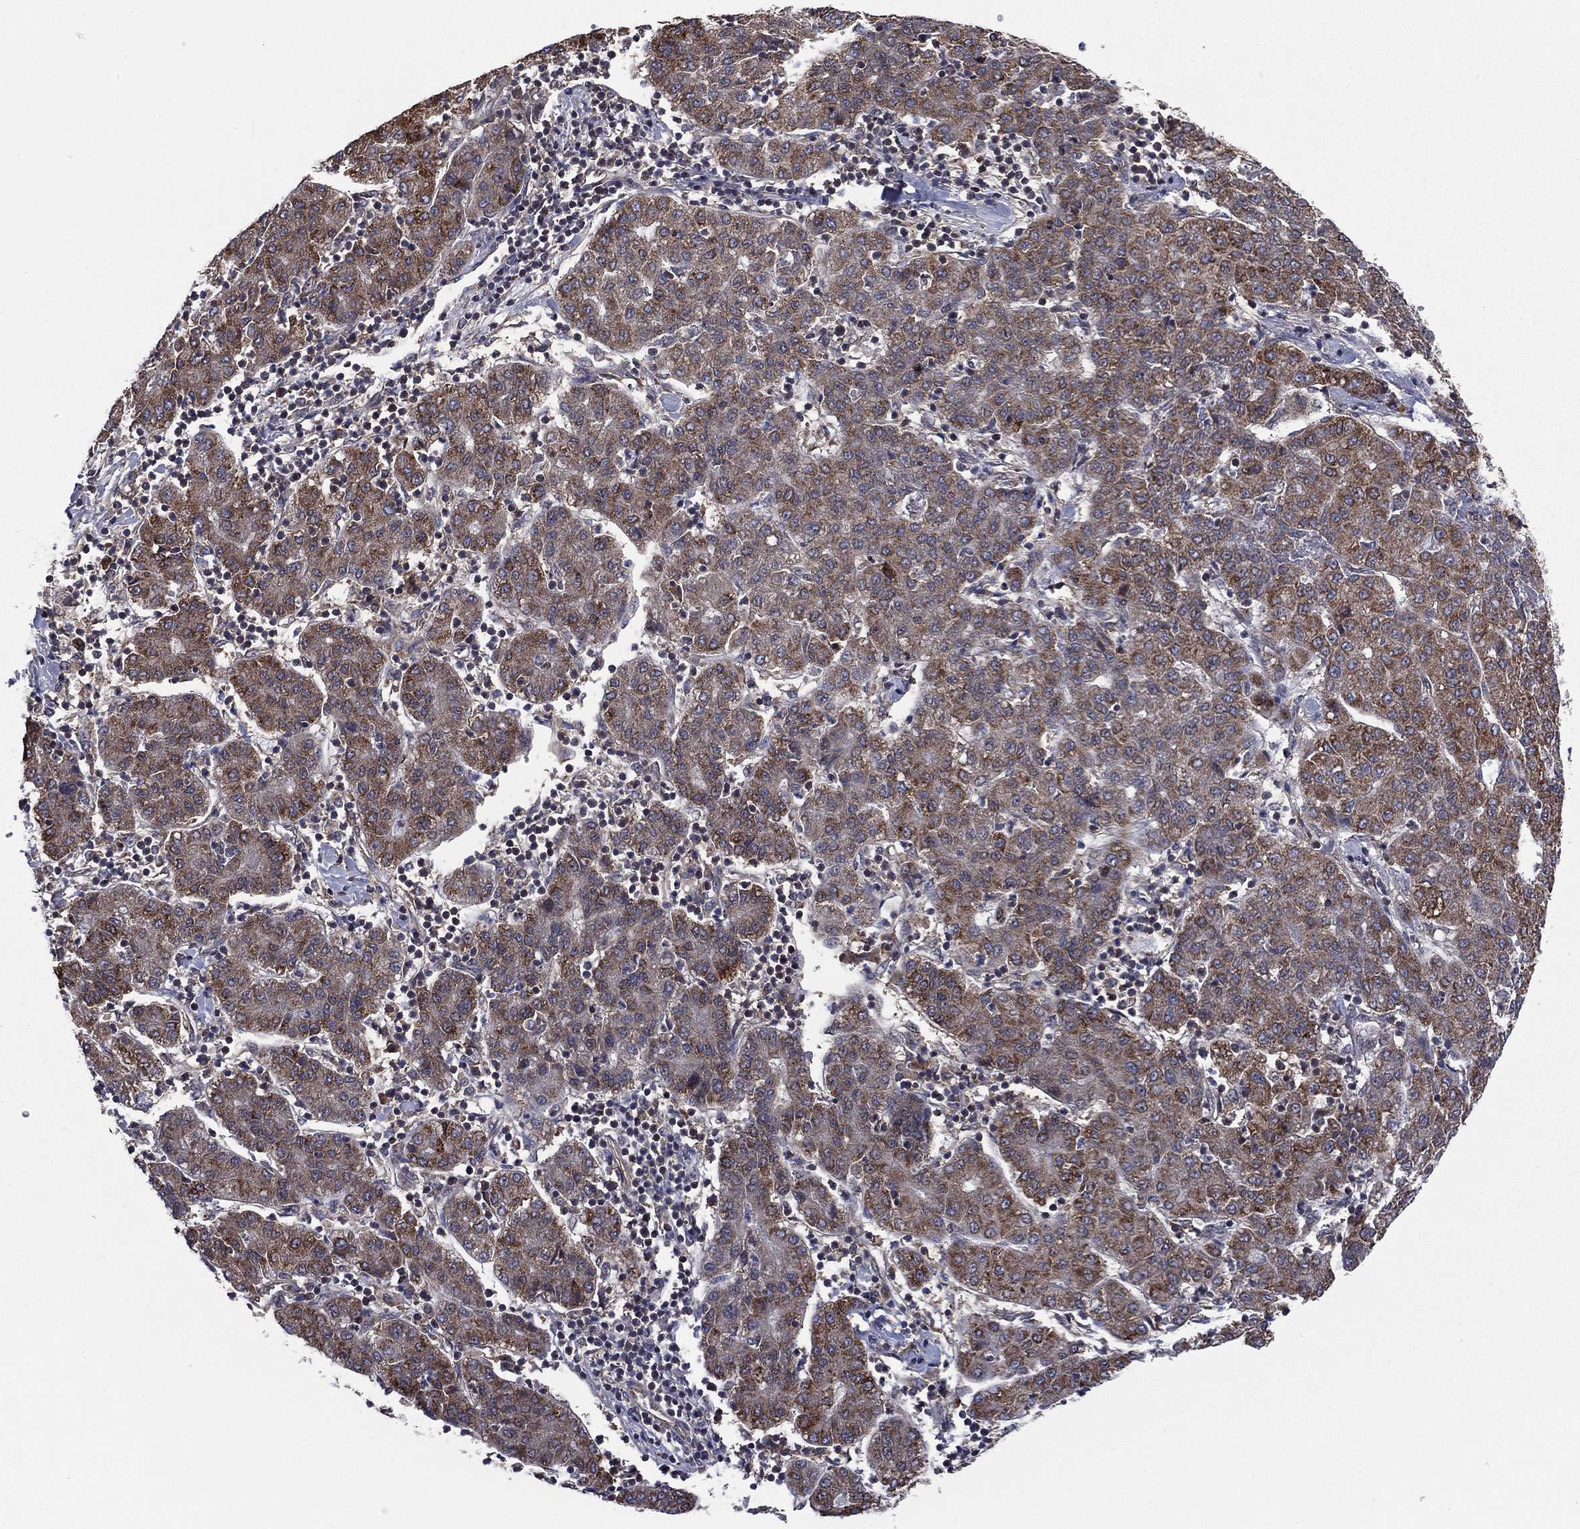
{"staining": {"intensity": "moderate", "quantity": ">75%", "location": "cytoplasmic/membranous"}, "tissue": "liver cancer", "cell_type": "Tumor cells", "image_type": "cancer", "snomed": [{"axis": "morphology", "description": "Carcinoma, Hepatocellular, NOS"}, {"axis": "topography", "description": "Liver"}], "caption": "Liver hepatocellular carcinoma was stained to show a protein in brown. There is medium levels of moderate cytoplasmic/membranous staining in approximately >75% of tumor cells.", "gene": "C2orf76", "patient": {"sex": "male", "age": 65}}